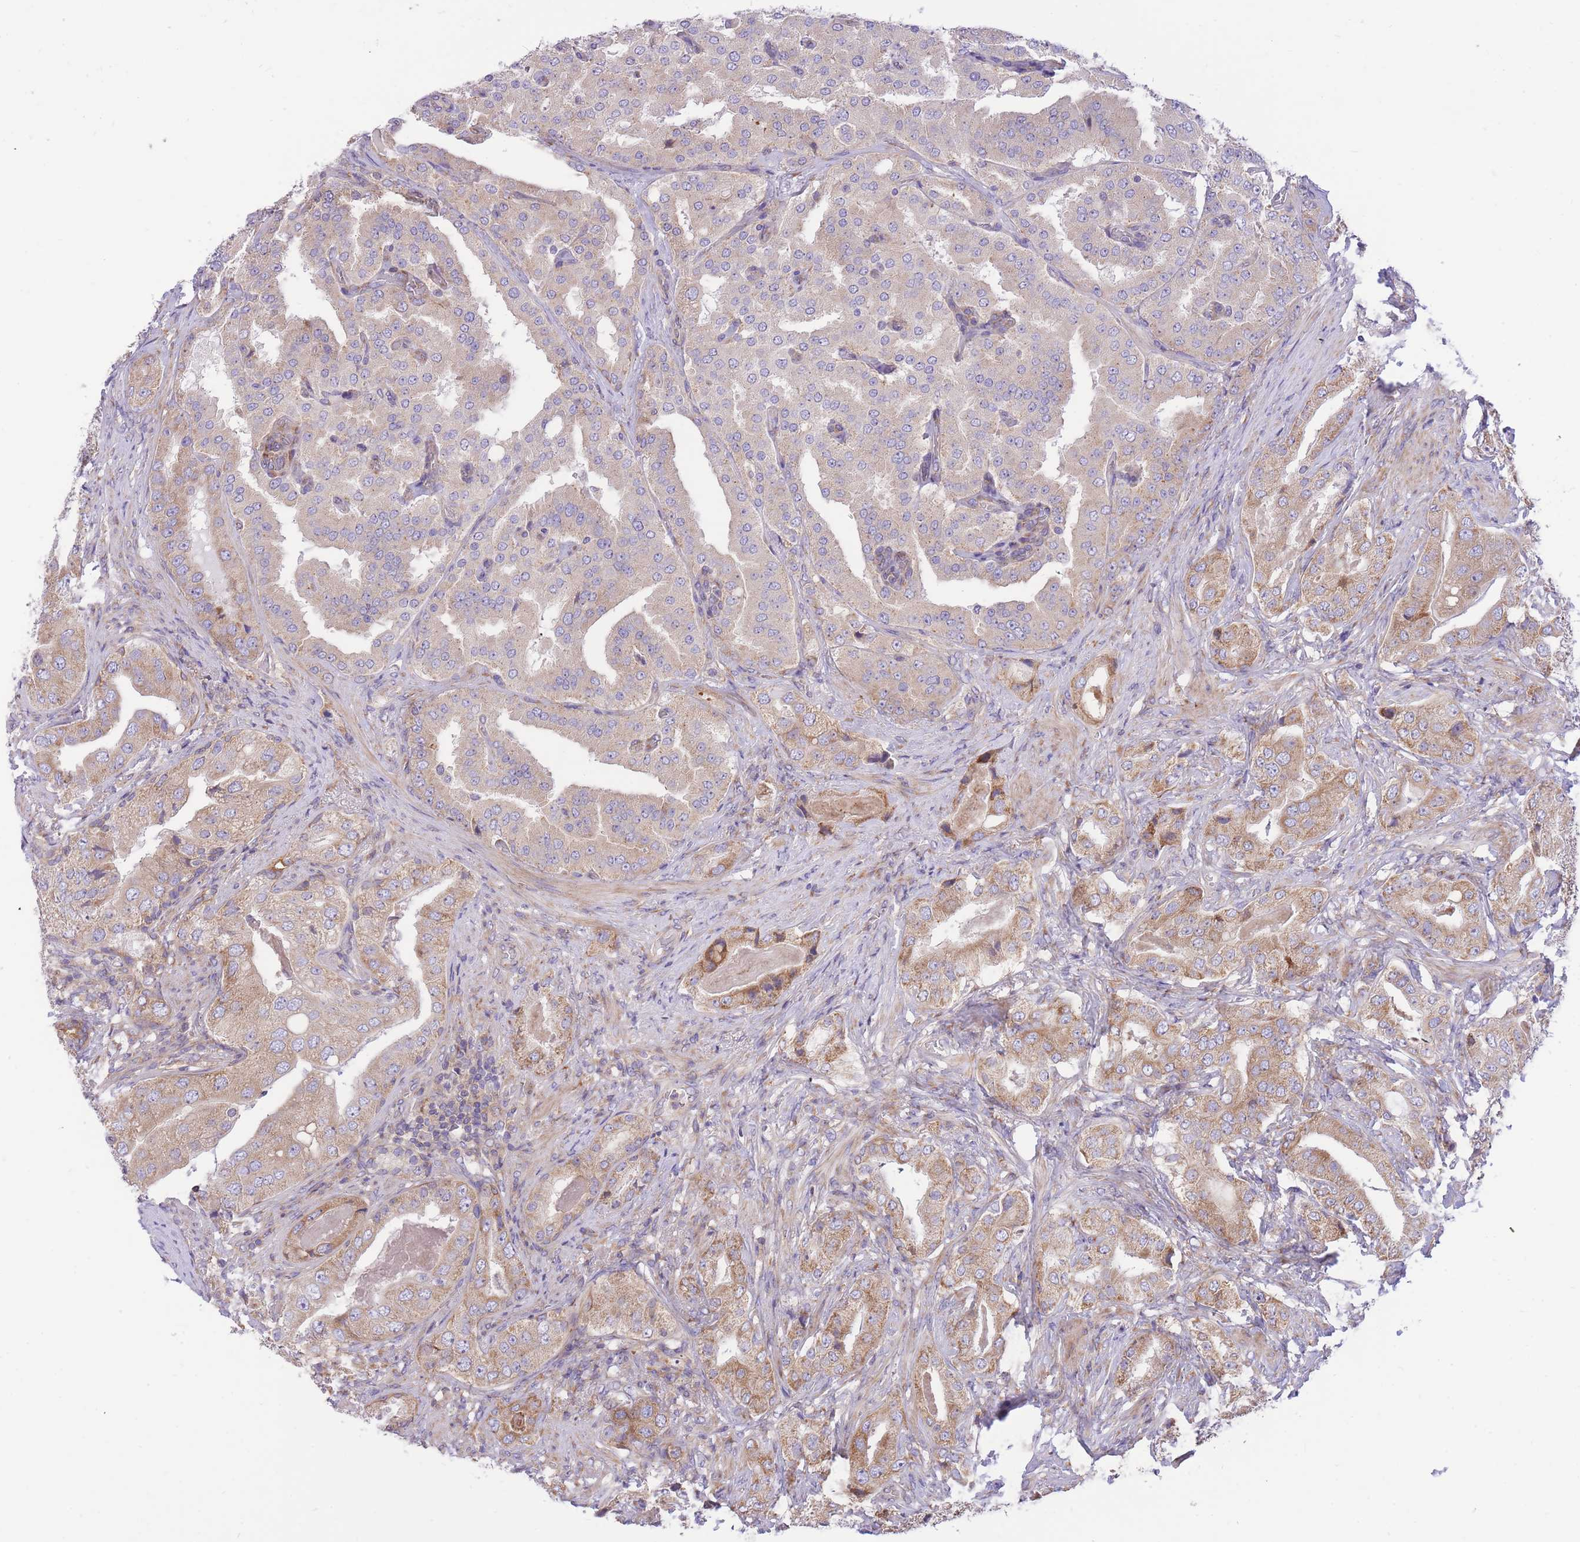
{"staining": {"intensity": "moderate", "quantity": "25%-75%", "location": "cytoplasmic/membranous"}, "tissue": "prostate cancer", "cell_type": "Tumor cells", "image_type": "cancer", "snomed": [{"axis": "morphology", "description": "Adenocarcinoma, High grade"}, {"axis": "topography", "description": "Prostate"}], "caption": "A brown stain shows moderate cytoplasmic/membranous staining of a protein in human prostate cancer (high-grade adenocarcinoma) tumor cells. Nuclei are stained in blue.", "gene": "GBP7", "patient": {"sex": "male", "age": 63}}